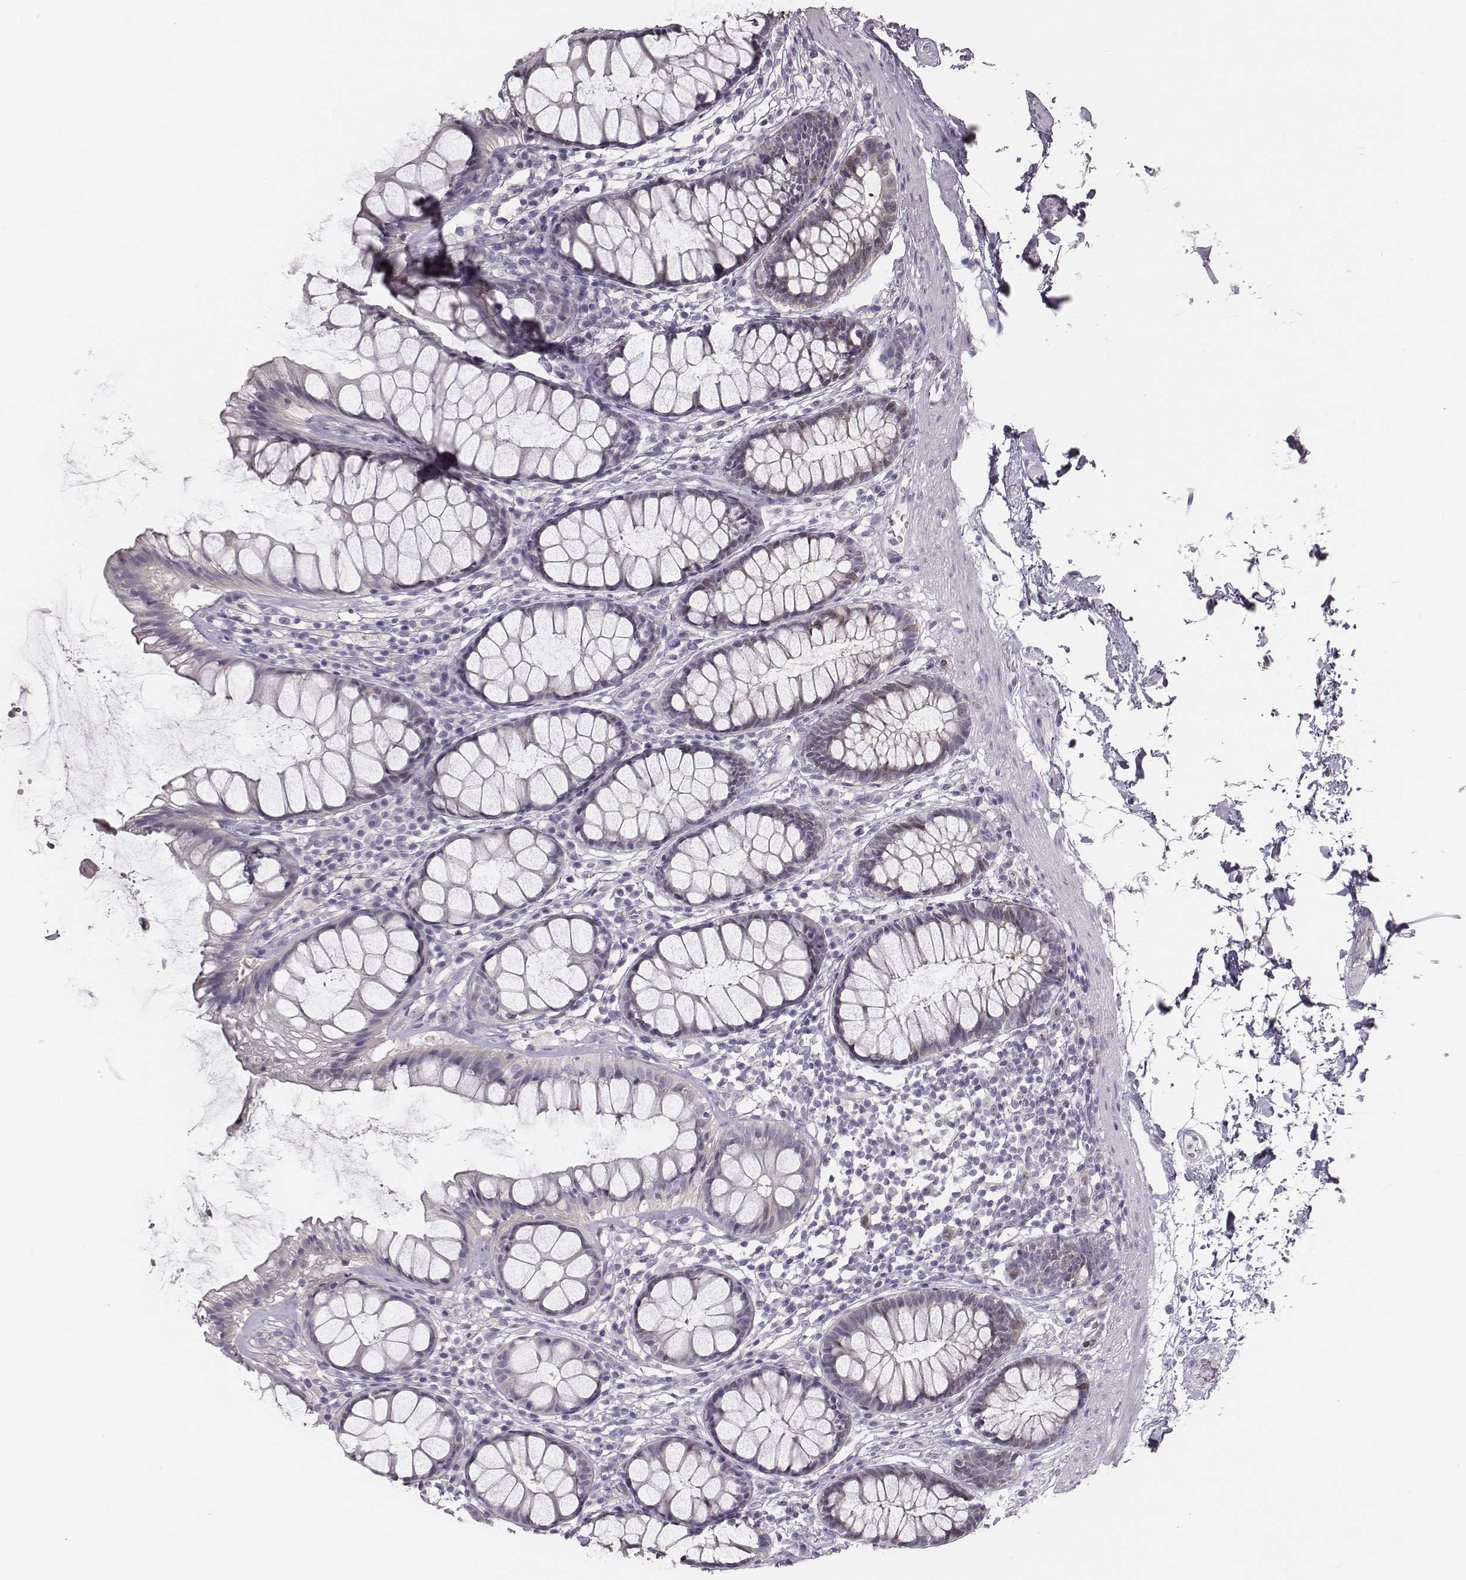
{"staining": {"intensity": "negative", "quantity": "none", "location": "none"}, "tissue": "rectum", "cell_type": "Glandular cells", "image_type": "normal", "snomed": [{"axis": "morphology", "description": "Normal tissue, NOS"}, {"axis": "topography", "description": "Rectum"}], "caption": "A high-resolution micrograph shows IHC staining of benign rectum, which demonstrates no significant staining in glandular cells. (DAB (3,3'-diaminobenzidine) immunohistochemistry (IHC) with hematoxylin counter stain).", "gene": "PBK", "patient": {"sex": "male", "age": 72}}